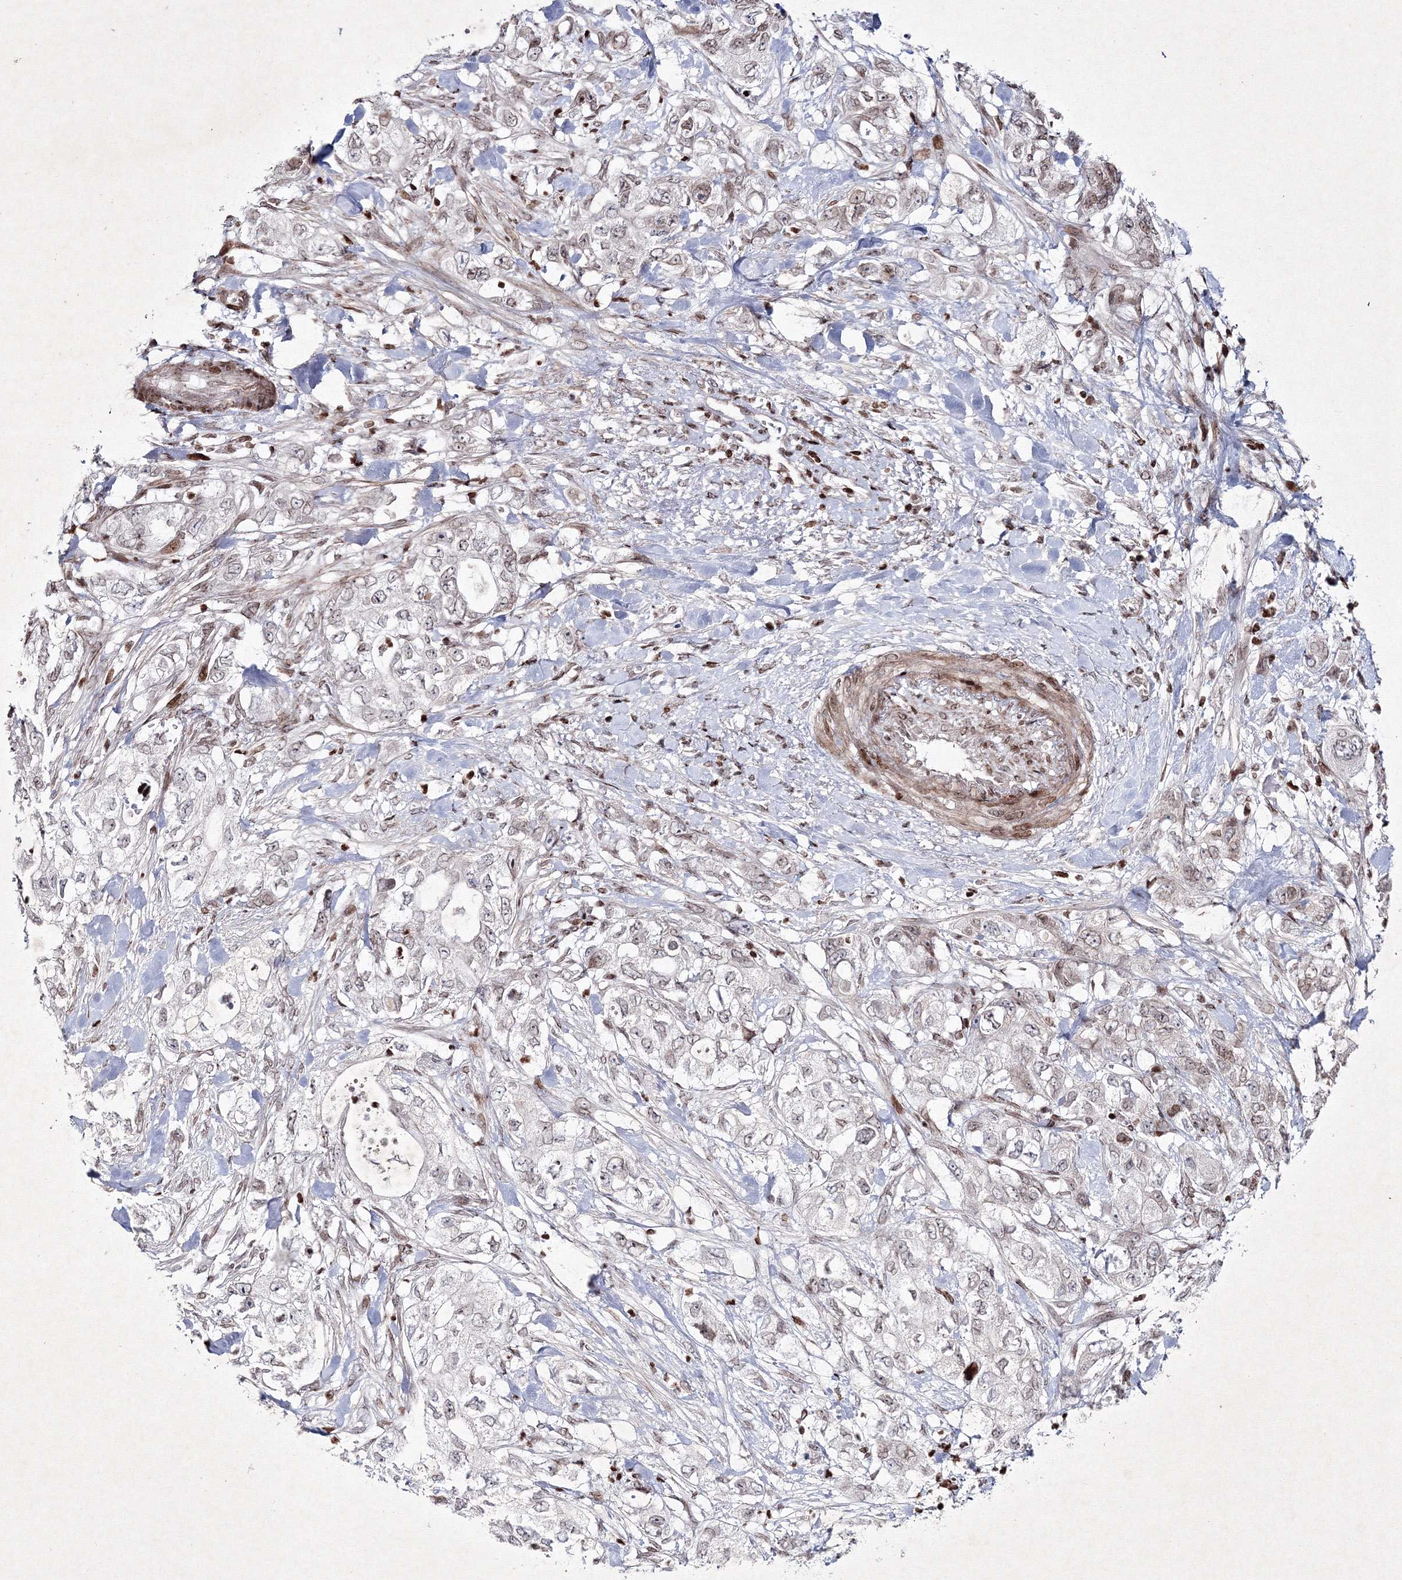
{"staining": {"intensity": "negative", "quantity": "none", "location": "none"}, "tissue": "pancreatic cancer", "cell_type": "Tumor cells", "image_type": "cancer", "snomed": [{"axis": "morphology", "description": "Adenocarcinoma, NOS"}, {"axis": "topography", "description": "Pancreas"}], "caption": "DAB immunohistochemical staining of adenocarcinoma (pancreatic) exhibits no significant staining in tumor cells.", "gene": "SMIM29", "patient": {"sex": "female", "age": 73}}